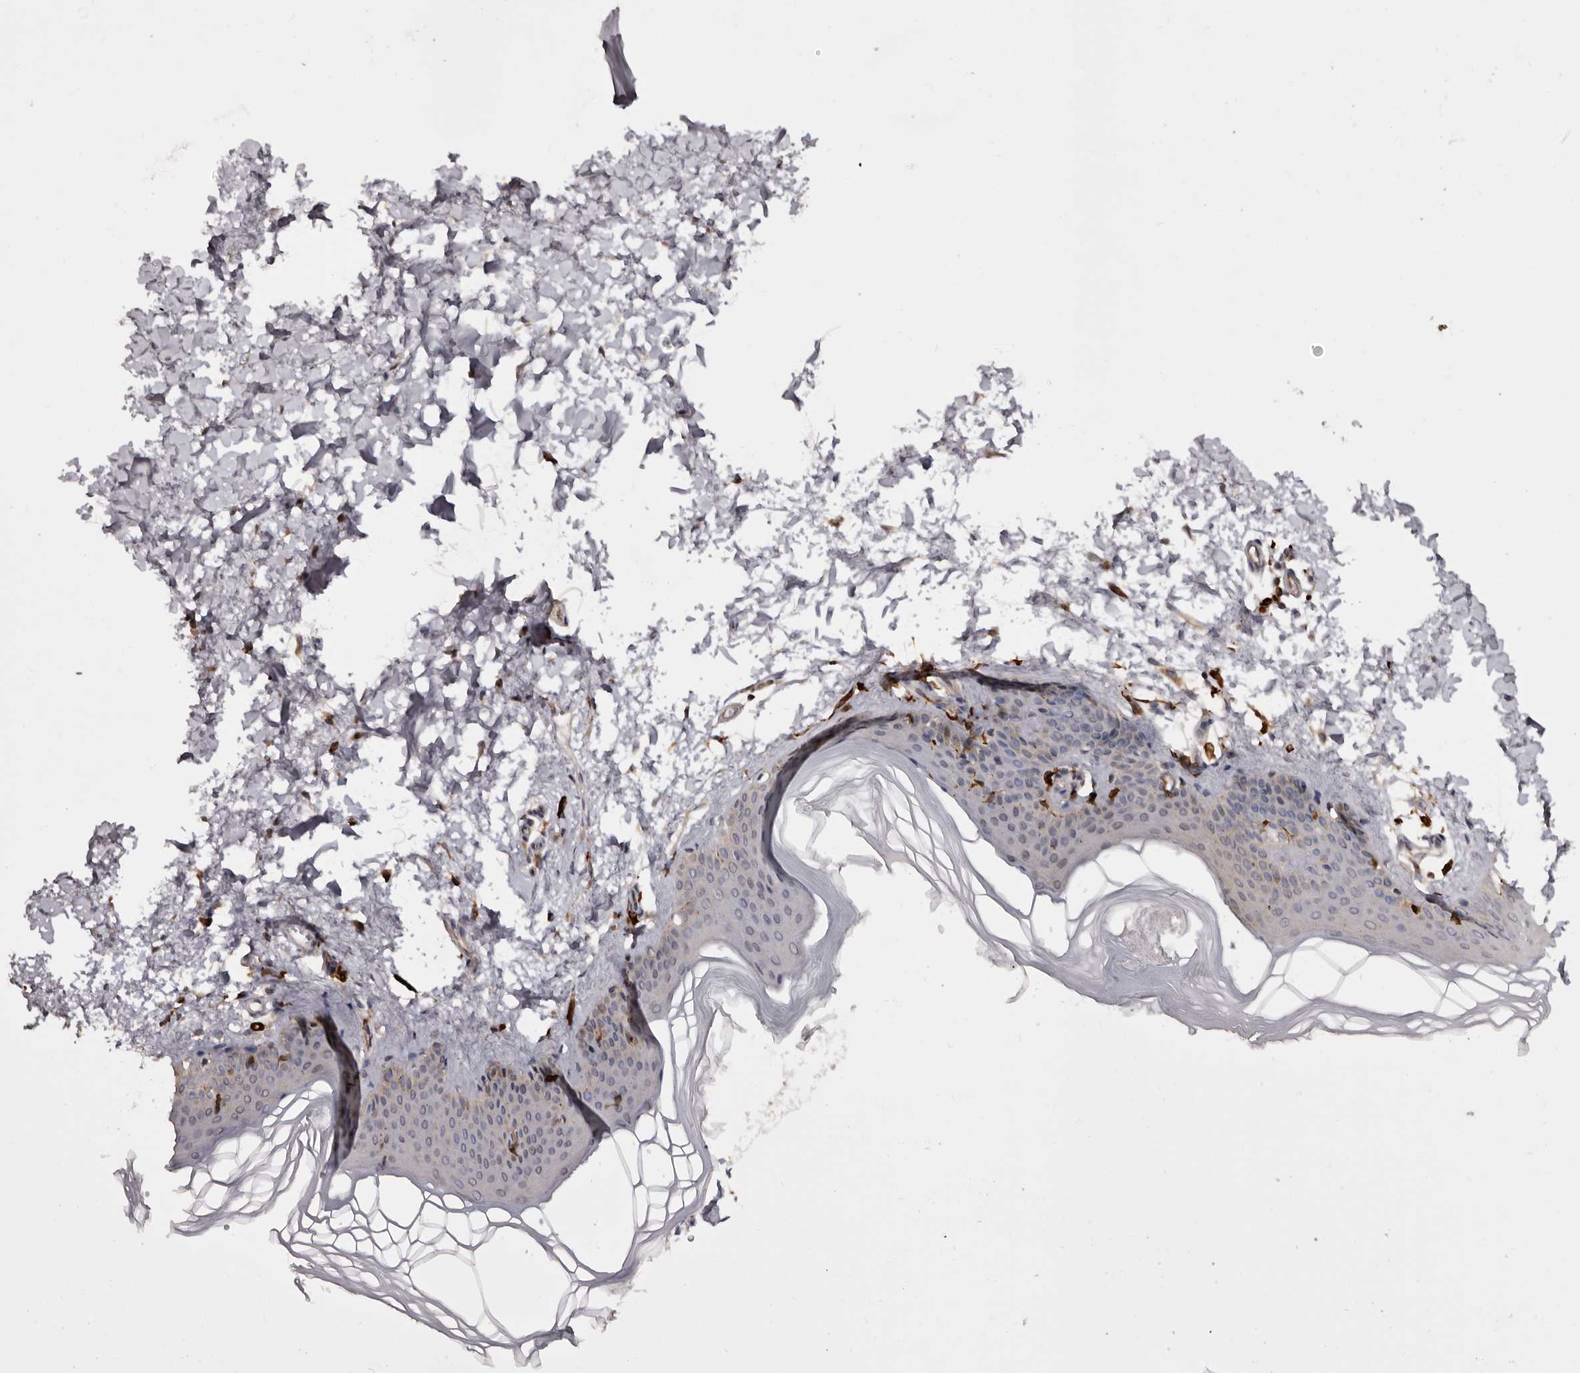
{"staining": {"intensity": "negative", "quantity": "none", "location": "none"}, "tissue": "skin", "cell_type": "Fibroblasts", "image_type": "normal", "snomed": [{"axis": "morphology", "description": "Normal tissue, NOS"}, {"axis": "topography", "description": "Skin"}], "caption": "High power microscopy image of an IHC histopathology image of unremarkable skin, revealing no significant positivity in fibroblasts. Brightfield microscopy of IHC stained with DAB (brown) and hematoxylin (blue), captured at high magnification.", "gene": "TNNI1", "patient": {"sex": "female", "age": 27}}